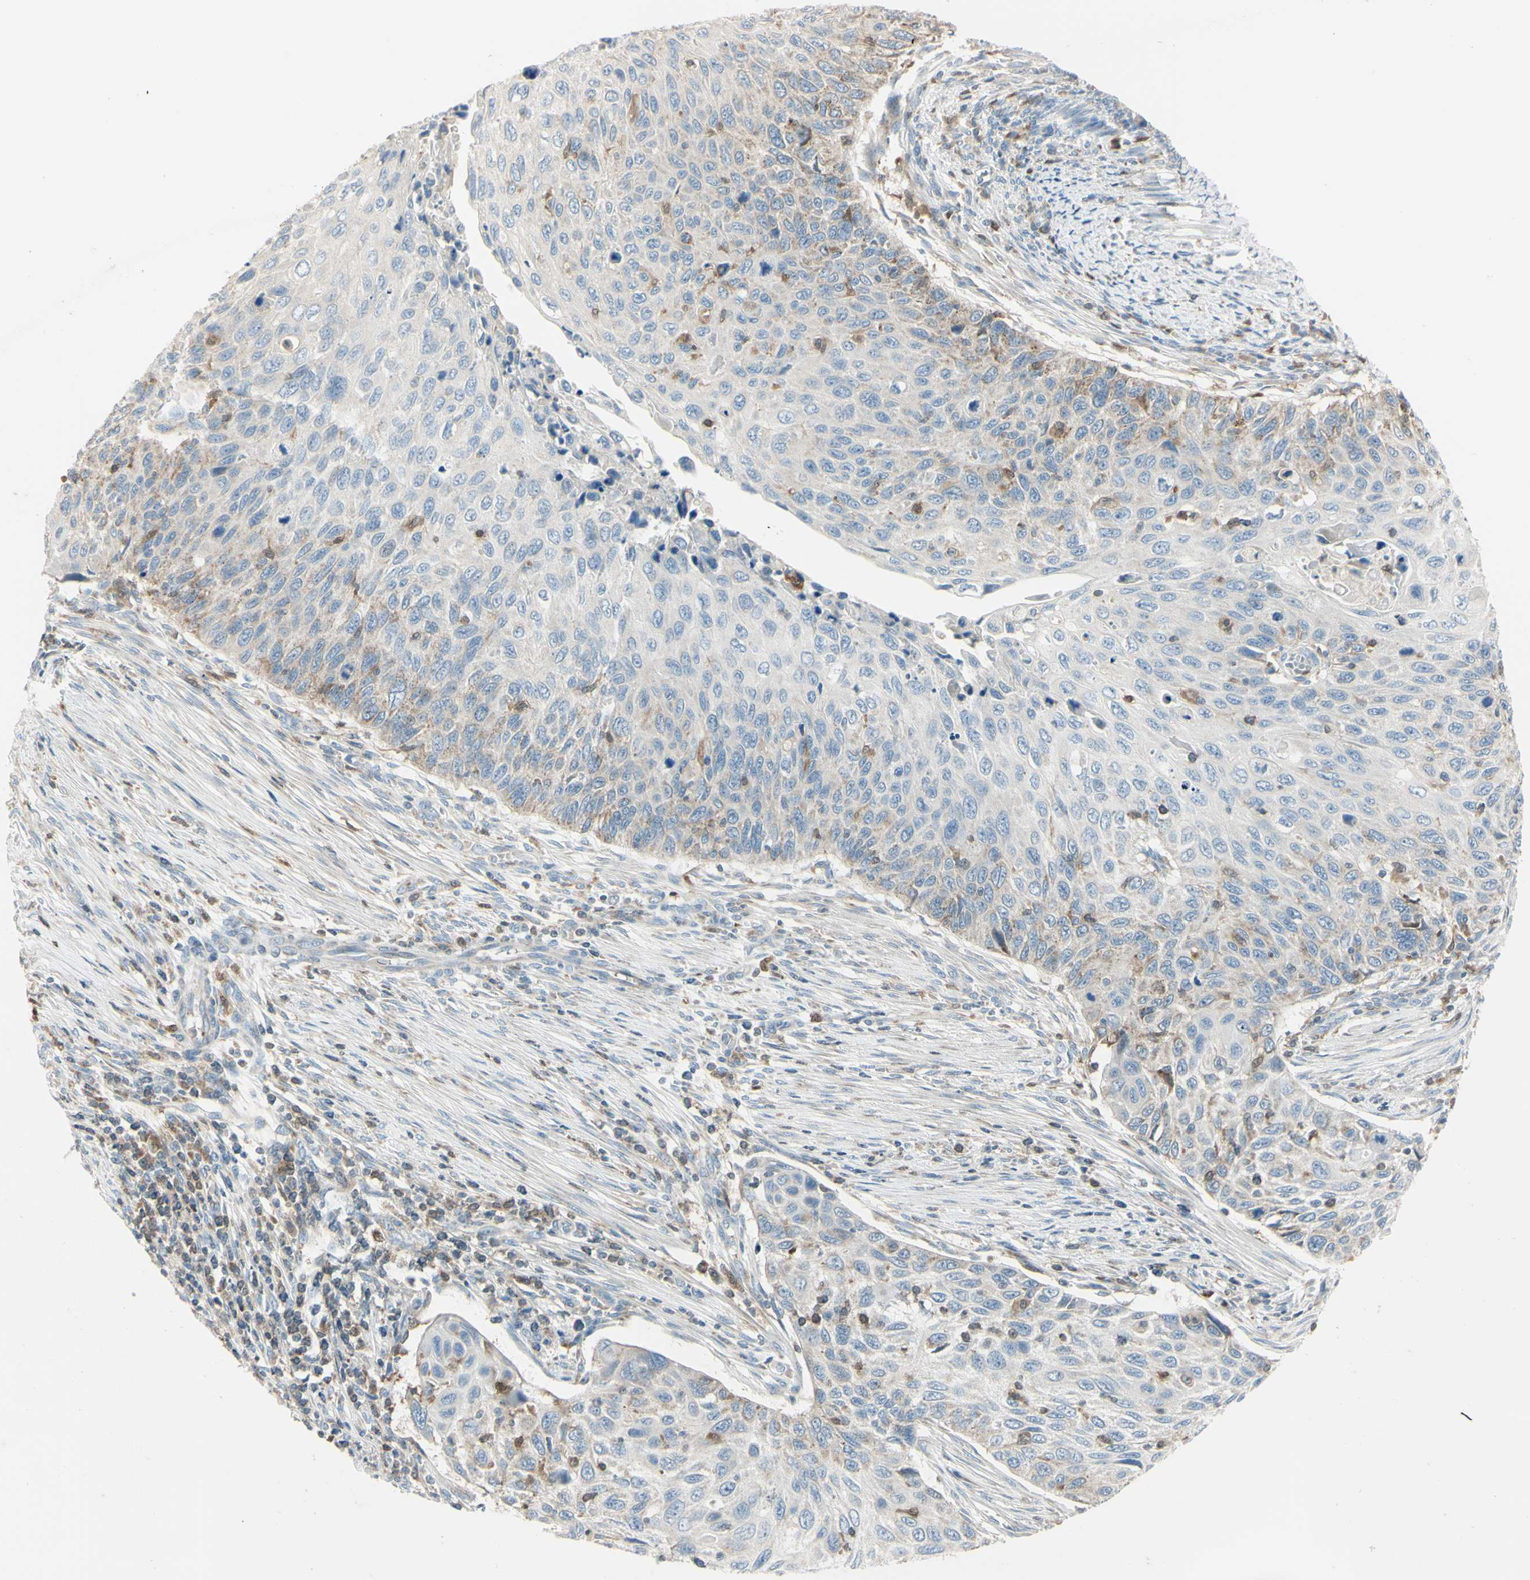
{"staining": {"intensity": "weak", "quantity": "<25%", "location": "cytoplasmic/membranous"}, "tissue": "cervical cancer", "cell_type": "Tumor cells", "image_type": "cancer", "snomed": [{"axis": "morphology", "description": "Squamous cell carcinoma, NOS"}, {"axis": "topography", "description": "Cervix"}], "caption": "Cervical cancer (squamous cell carcinoma) stained for a protein using IHC demonstrates no positivity tumor cells.", "gene": "CYRIB", "patient": {"sex": "female", "age": 70}}